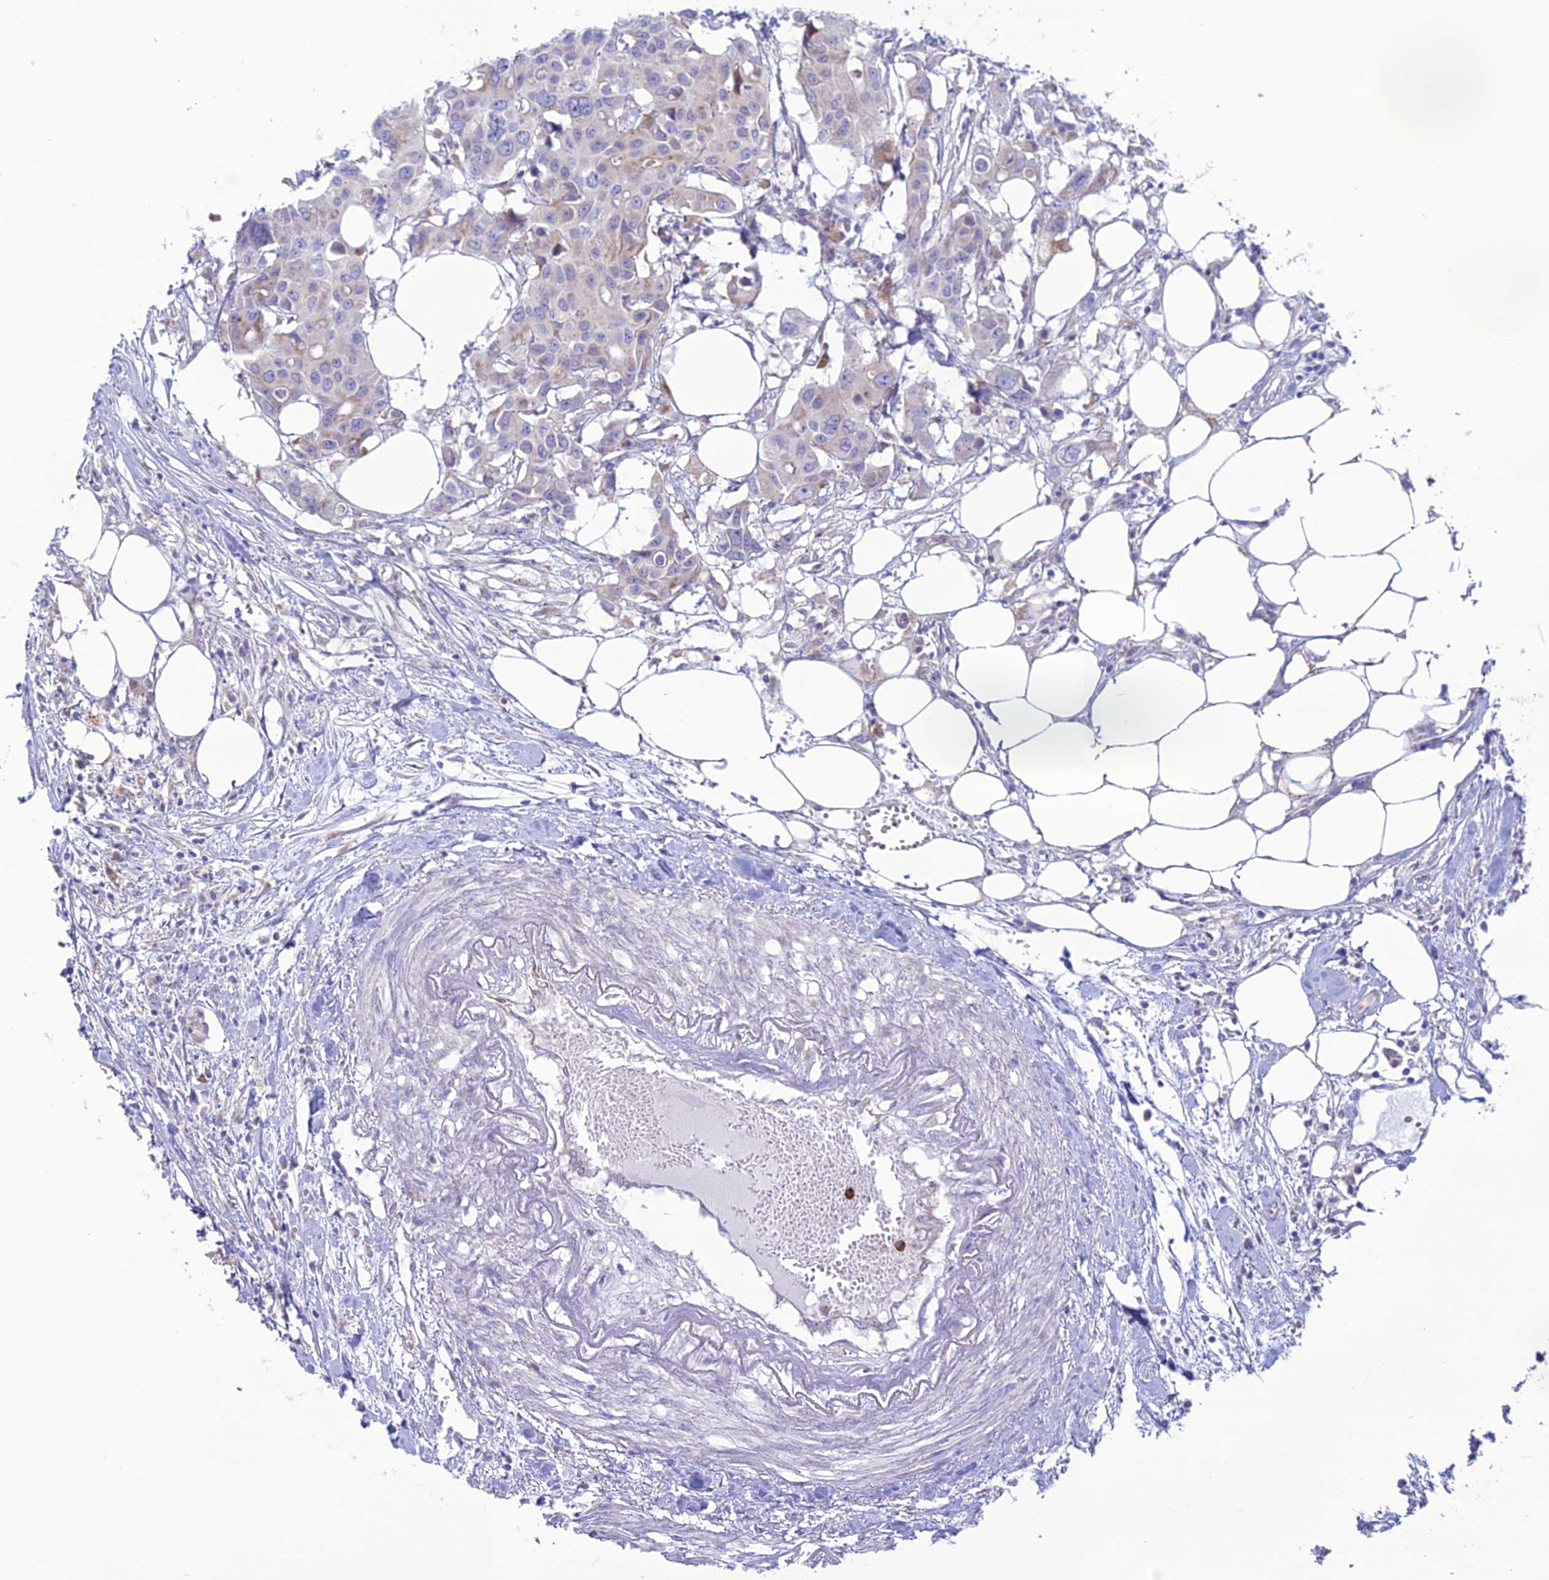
{"staining": {"intensity": "weak", "quantity": "<25%", "location": "cytoplasmic/membranous"}, "tissue": "colorectal cancer", "cell_type": "Tumor cells", "image_type": "cancer", "snomed": [{"axis": "morphology", "description": "Adenocarcinoma, NOS"}, {"axis": "topography", "description": "Colon"}], "caption": "Immunohistochemistry of colorectal cancer reveals no positivity in tumor cells. (Immunohistochemistry (ihc), brightfield microscopy, high magnification).", "gene": "CLCN7", "patient": {"sex": "male", "age": 77}}